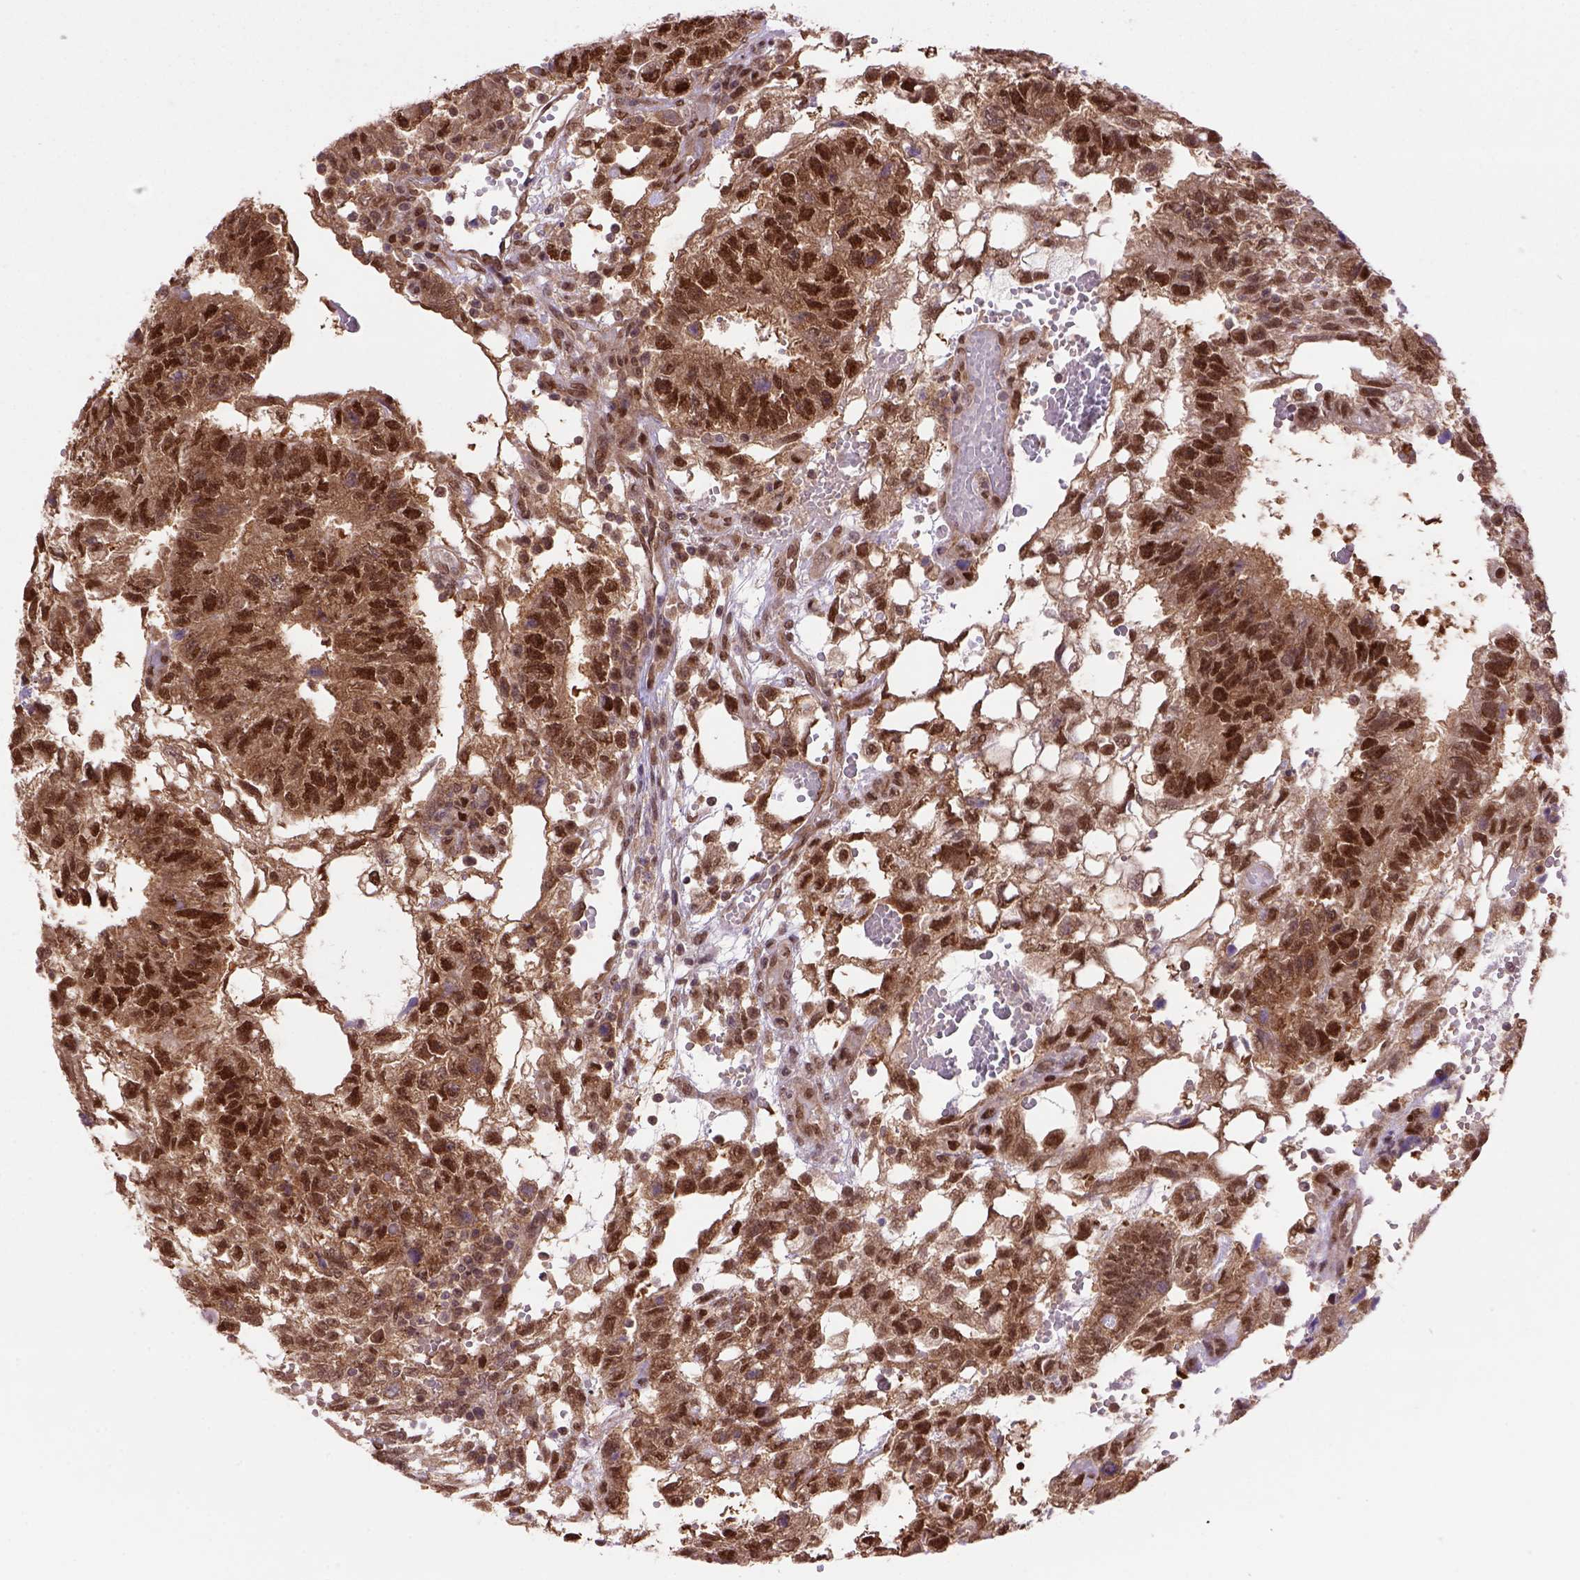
{"staining": {"intensity": "strong", "quantity": ">75%", "location": "cytoplasmic/membranous,nuclear"}, "tissue": "testis cancer", "cell_type": "Tumor cells", "image_type": "cancer", "snomed": [{"axis": "morphology", "description": "Carcinoma, Embryonal, NOS"}, {"axis": "topography", "description": "Testis"}], "caption": "Human testis cancer stained with a protein marker shows strong staining in tumor cells.", "gene": "PSMC2", "patient": {"sex": "male", "age": 32}}